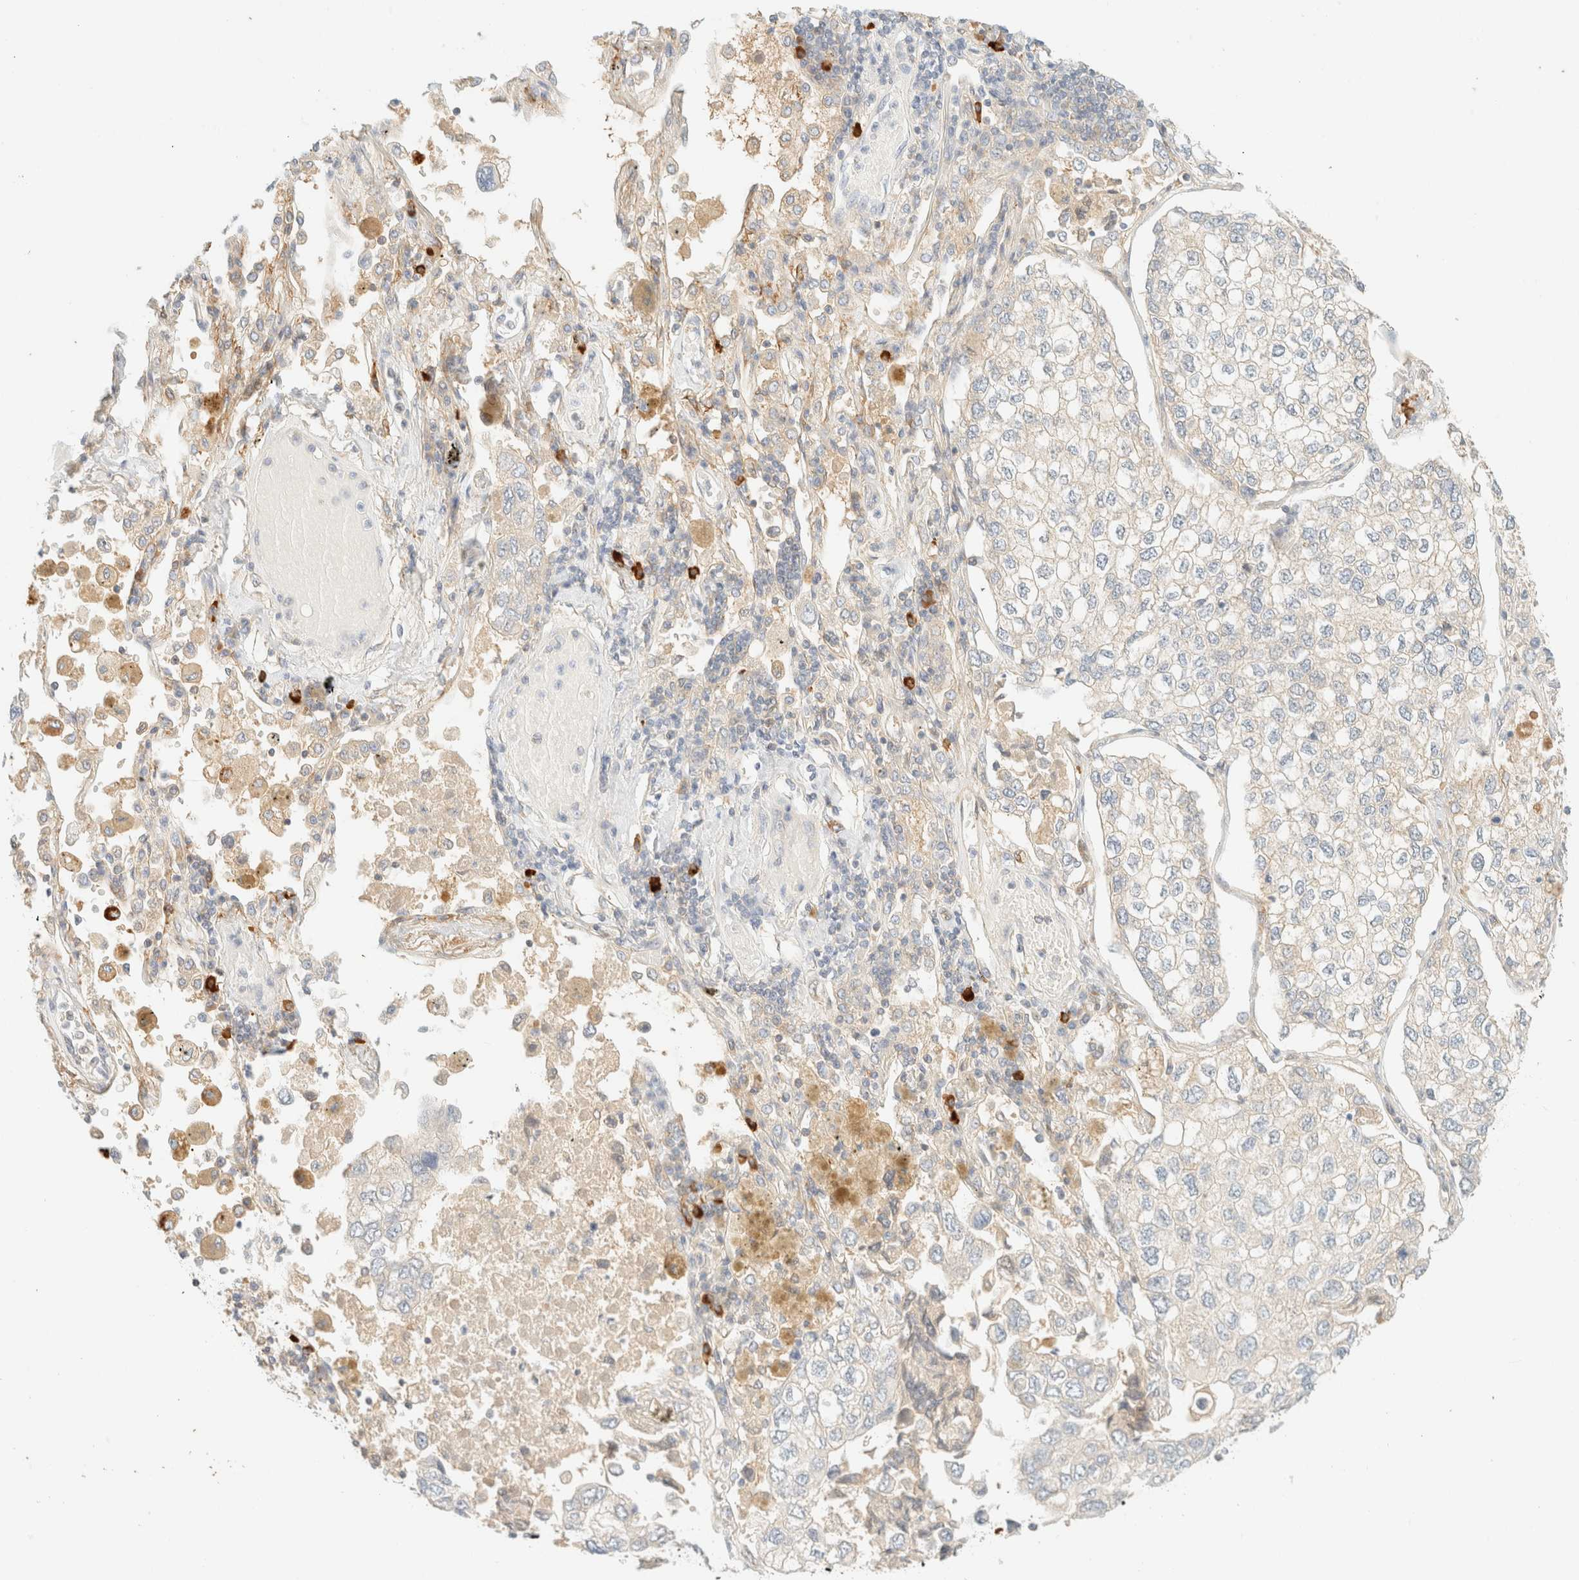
{"staining": {"intensity": "negative", "quantity": "none", "location": "none"}, "tissue": "lung cancer", "cell_type": "Tumor cells", "image_type": "cancer", "snomed": [{"axis": "morphology", "description": "Adenocarcinoma, NOS"}, {"axis": "topography", "description": "Lung"}], "caption": "Histopathology image shows no protein positivity in tumor cells of adenocarcinoma (lung) tissue.", "gene": "FHOD1", "patient": {"sex": "male", "age": 63}}